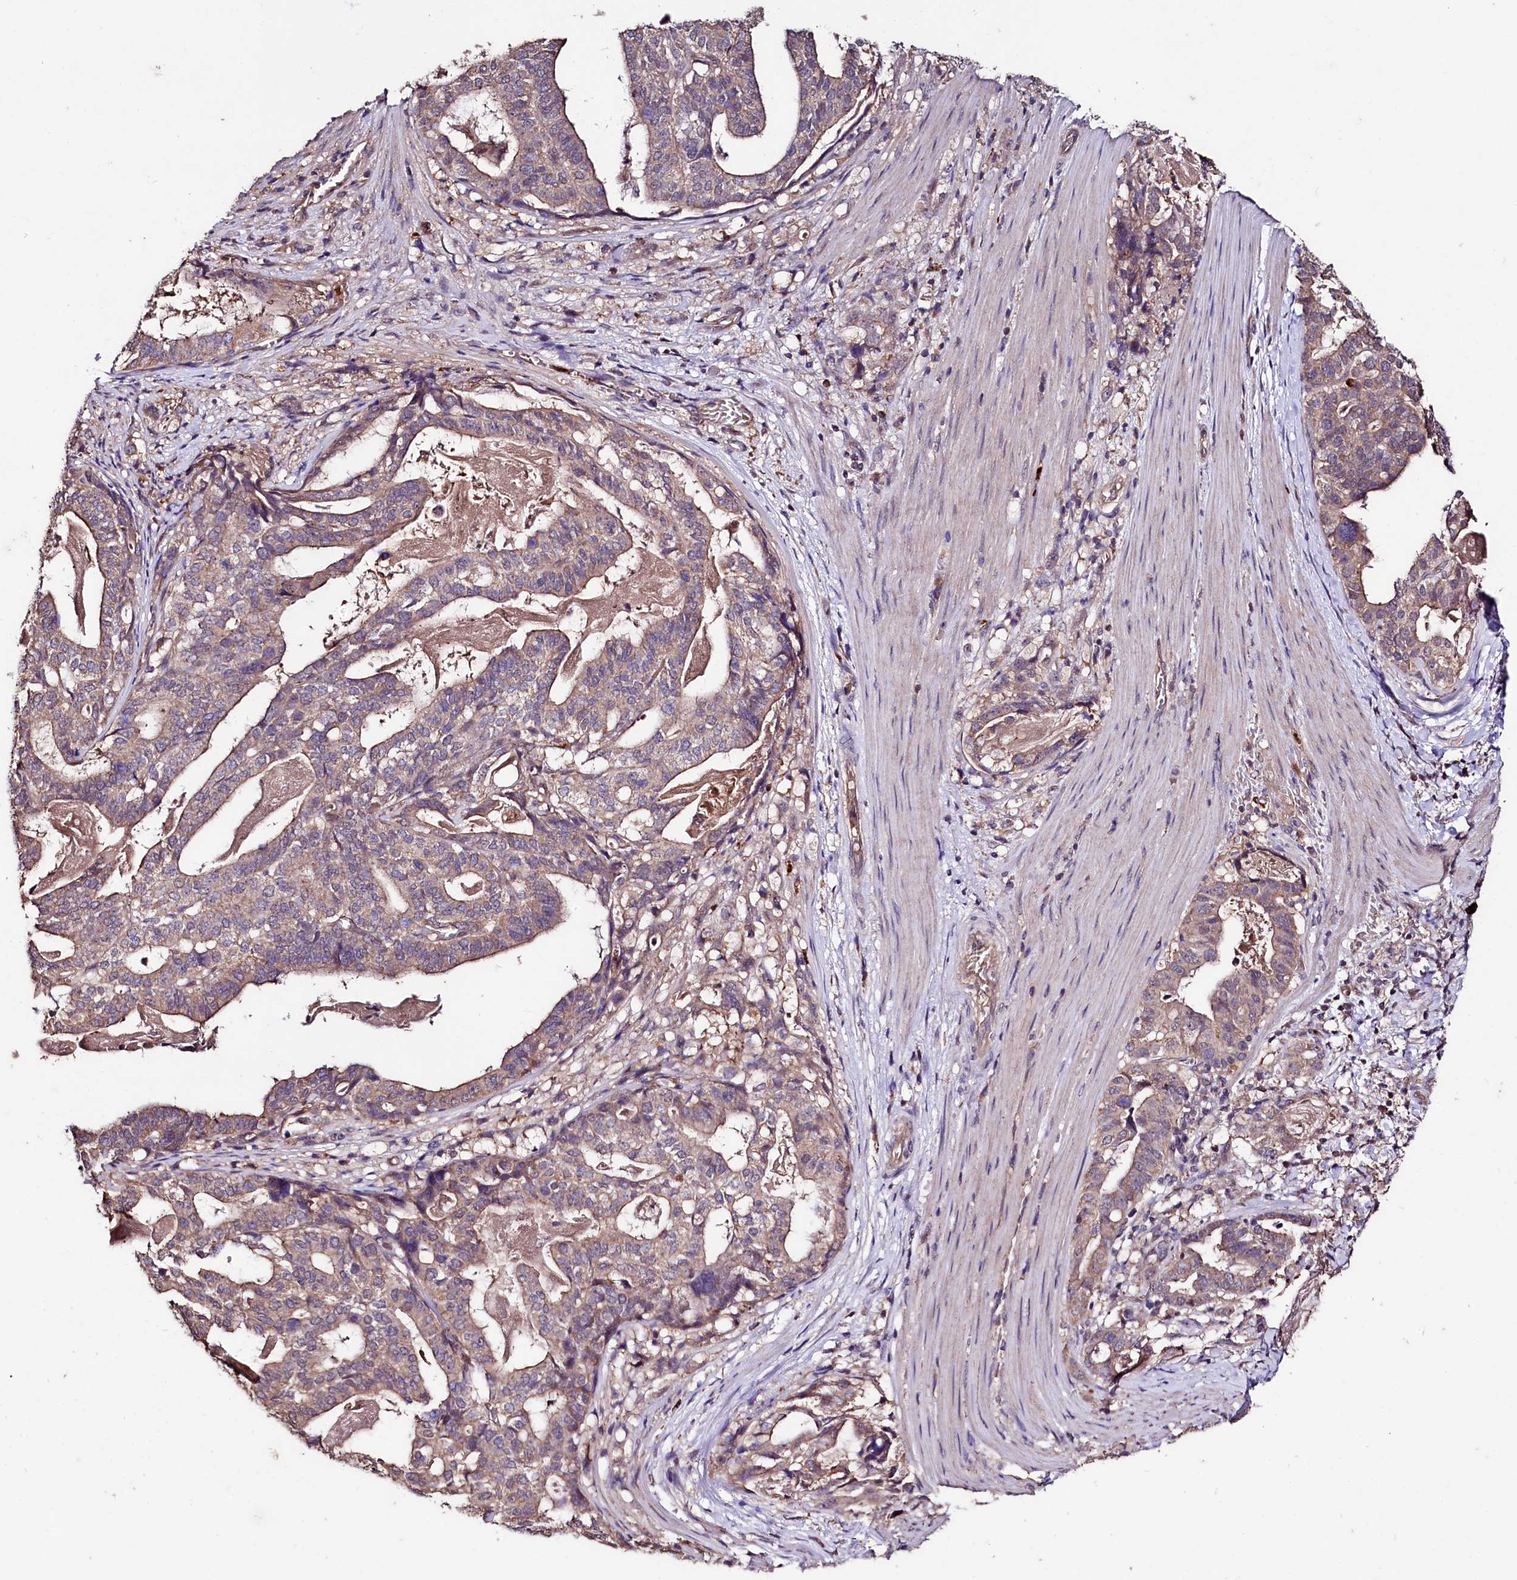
{"staining": {"intensity": "weak", "quantity": "25%-75%", "location": "cytoplasmic/membranous"}, "tissue": "stomach cancer", "cell_type": "Tumor cells", "image_type": "cancer", "snomed": [{"axis": "morphology", "description": "Adenocarcinoma, NOS"}, {"axis": "topography", "description": "Stomach"}], "caption": "Tumor cells display weak cytoplasmic/membranous positivity in about 25%-75% of cells in stomach cancer.", "gene": "KLRB1", "patient": {"sex": "male", "age": 48}}